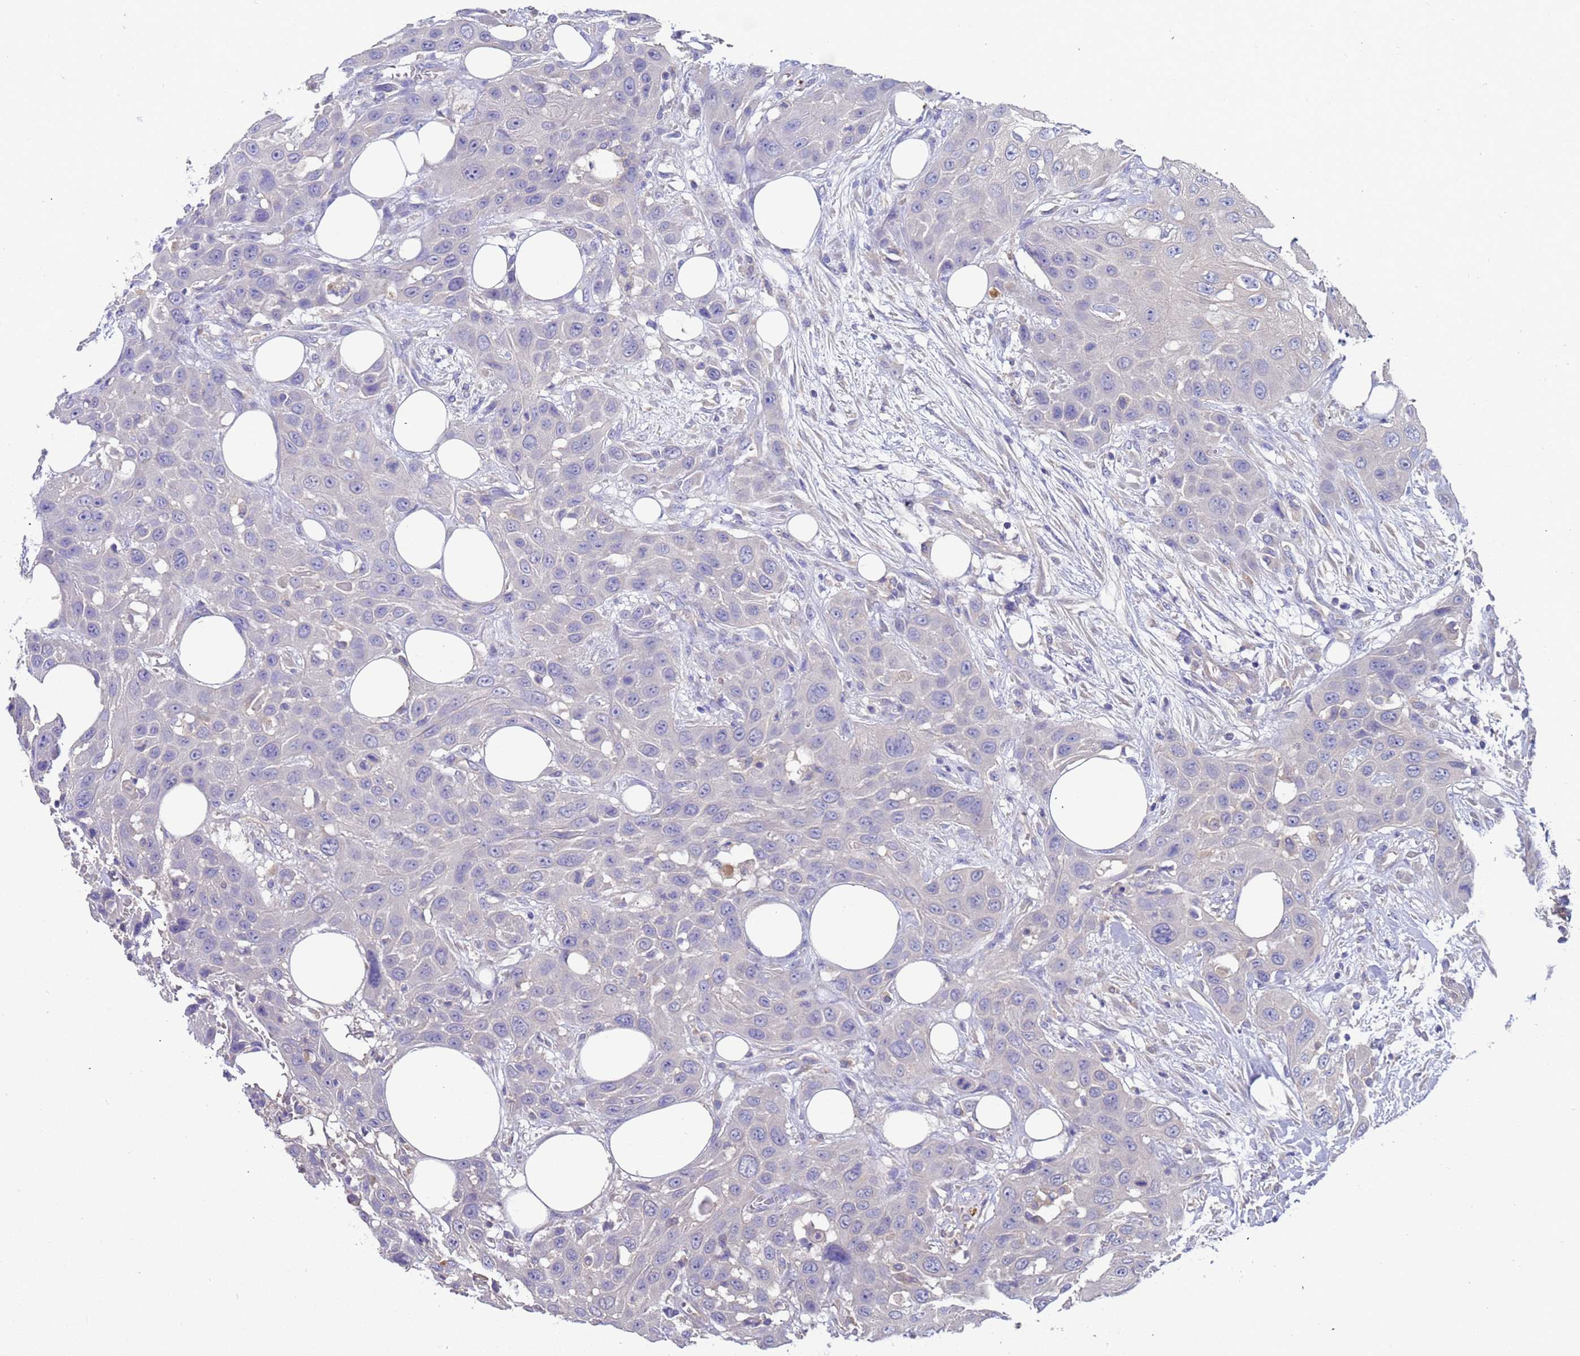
{"staining": {"intensity": "negative", "quantity": "none", "location": "none"}, "tissue": "head and neck cancer", "cell_type": "Tumor cells", "image_type": "cancer", "snomed": [{"axis": "morphology", "description": "Squamous cell carcinoma, NOS"}, {"axis": "topography", "description": "Head-Neck"}], "caption": "Image shows no significant protein expression in tumor cells of head and neck cancer. (DAB IHC, high magnification).", "gene": "SRL", "patient": {"sex": "male", "age": 81}}